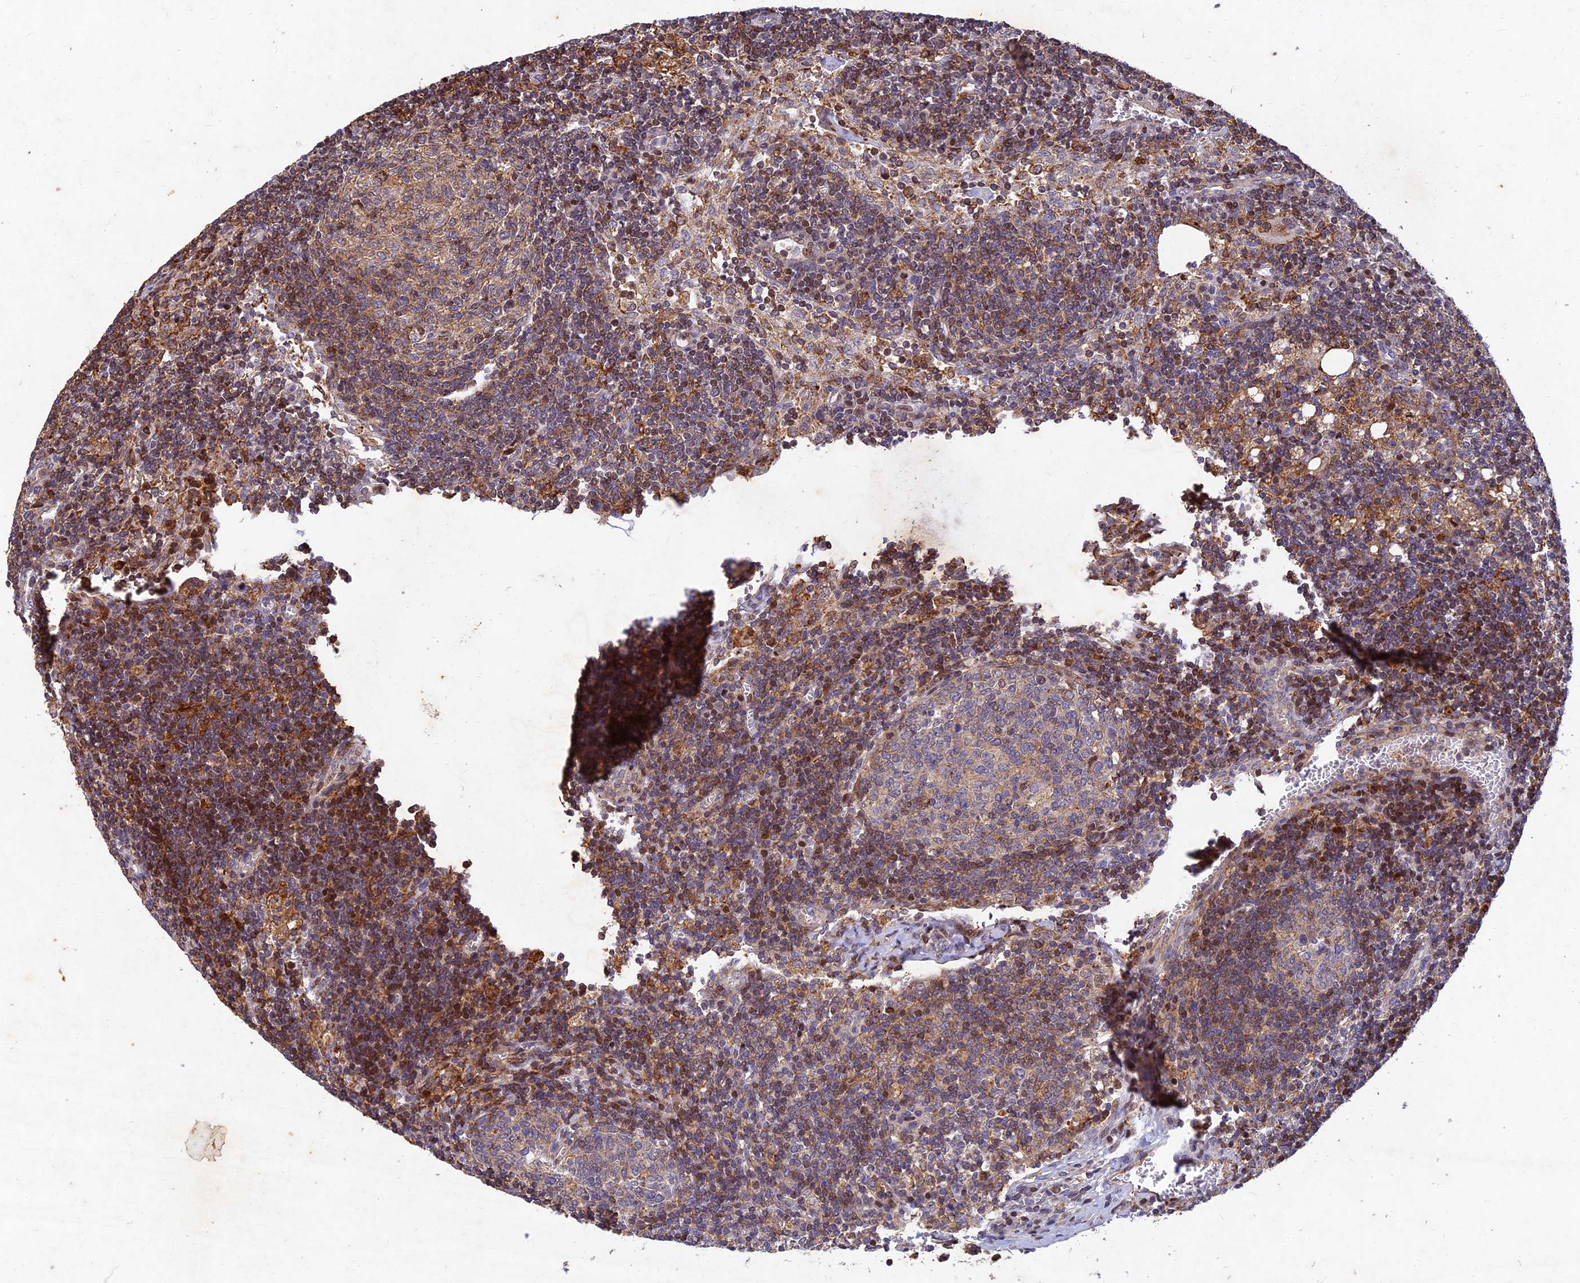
{"staining": {"intensity": "moderate", "quantity": "25%-75%", "location": "cytoplasmic/membranous,nuclear"}, "tissue": "lymph node", "cell_type": "Germinal center cells", "image_type": "normal", "snomed": [{"axis": "morphology", "description": "Normal tissue, NOS"}, {"axis": "topography", "description": "Lymph node"}], "caption": "This histopathology image demonstrates immunohistochemistry staining of normal human lymph node, with medium moderate cytoplasmic/membranous,nuclear expression in about 25%-75% of germinal center cells.", "gene": "RELCH", "patient": {"sex": "female", "age": 73}}